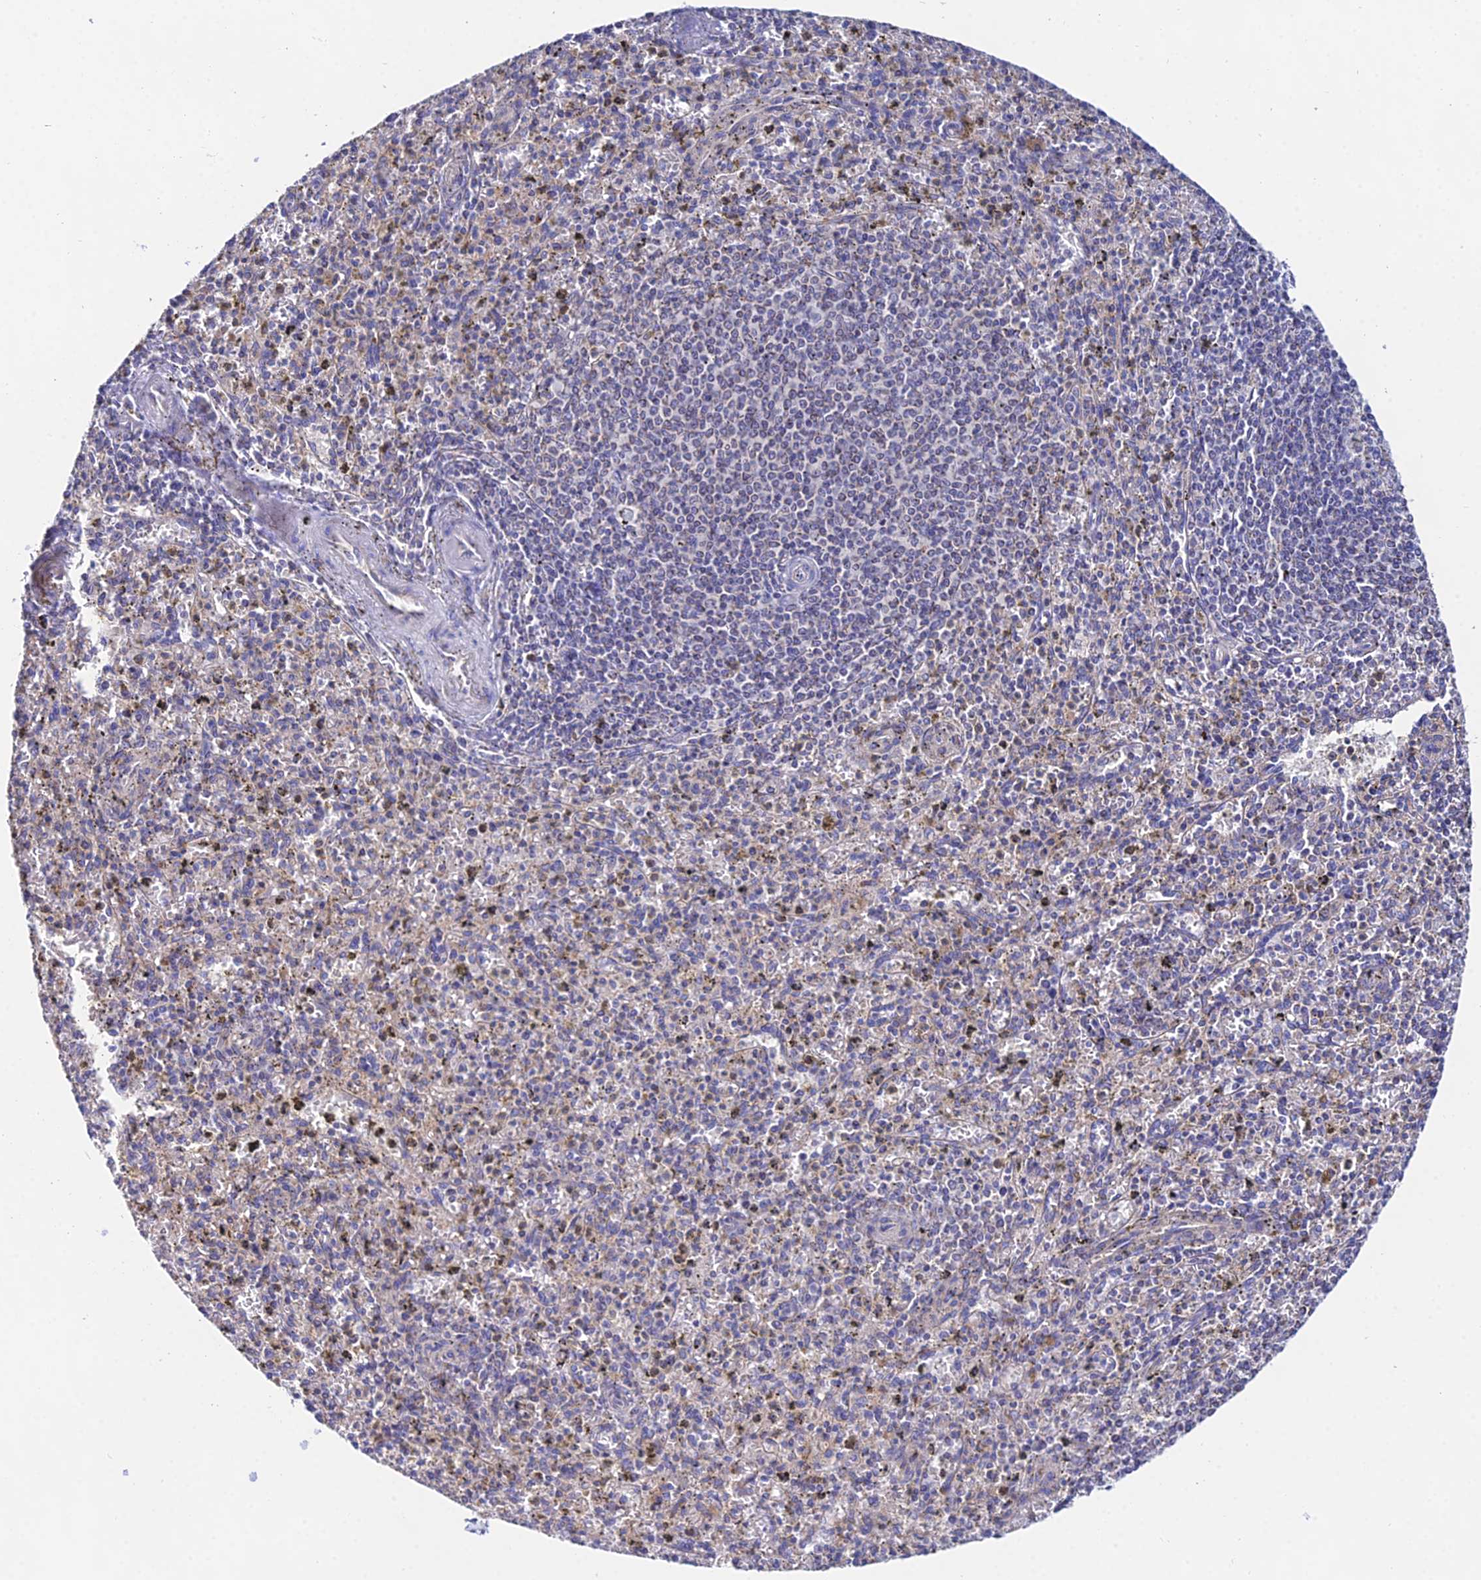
{"staining": {"intensity": "negative", "quantity": "none", "location": "none"}, "tissue": "spleen", "cell_type": "Cells in red pulp", "image_type": "normal", "snomed": [{"axis": "morphology", "description": "Normal tissue, NOS"}, {"axis": "topography", "description": "Spleen"}], "caption": "Cells in red pulp show no significant staining in benign spleen.", "gene": "PPP2R2A", "patient": {"sex": "male", "age": 72}}